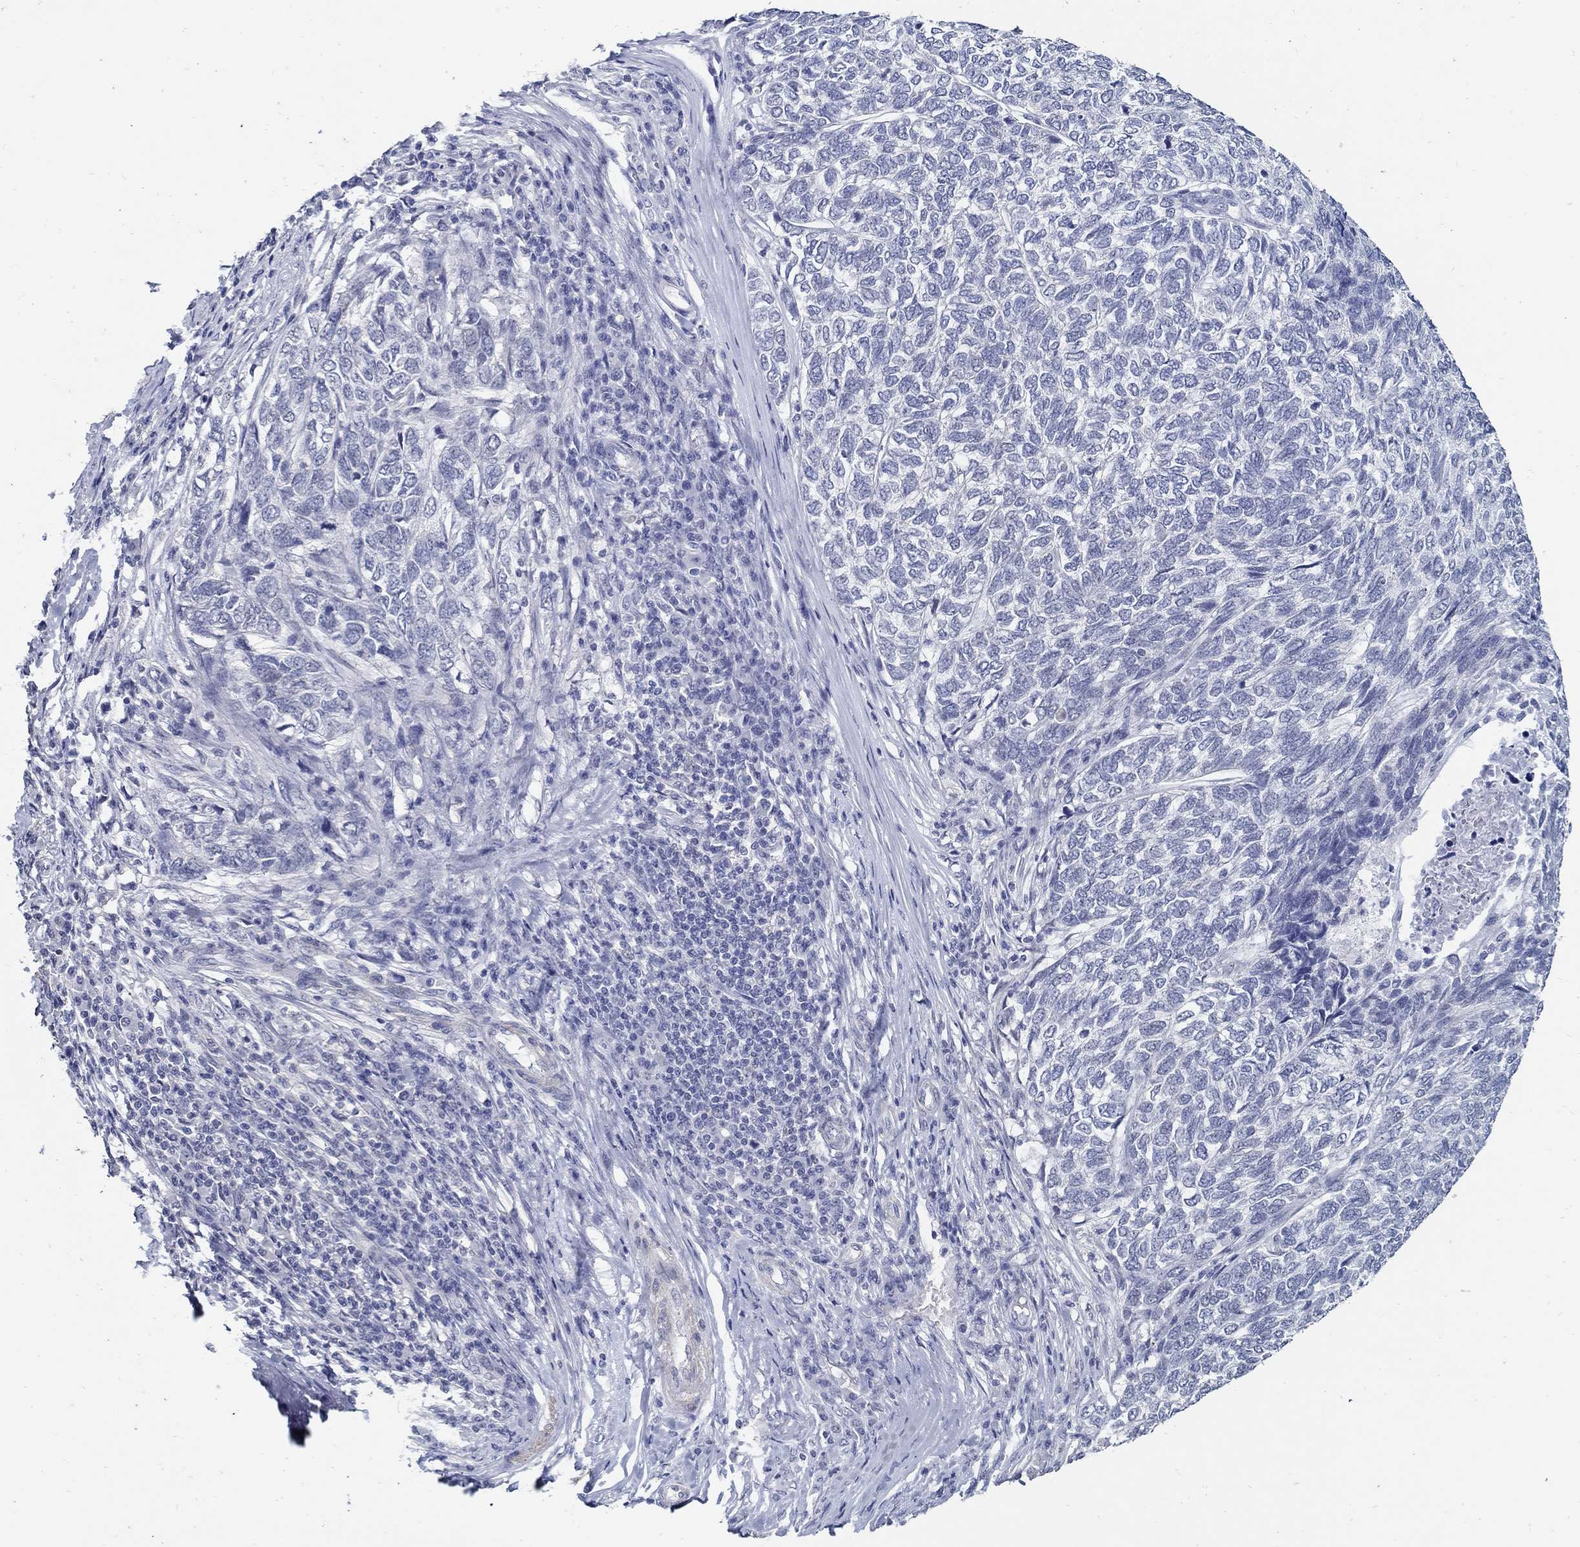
{"staining": {"intensity": "negative", "quantity": "none", "location": "none"}, "tissue": "skin cancer", "cell_type": "Tumor cells", "image_type": "cancer", "snomed": [{"axis": "morphology", "description": "Basal cell carcinoma"}, {"axis": "topography", "description": "Skin"}], "caption": "Human basal cell carcinoma (skin) stained for a protein using immunohistochemistry (IHC) demonstrates no expression in tumor cells.", "gene": "USP29", "patient": {"sex": "female", "age": 65}}